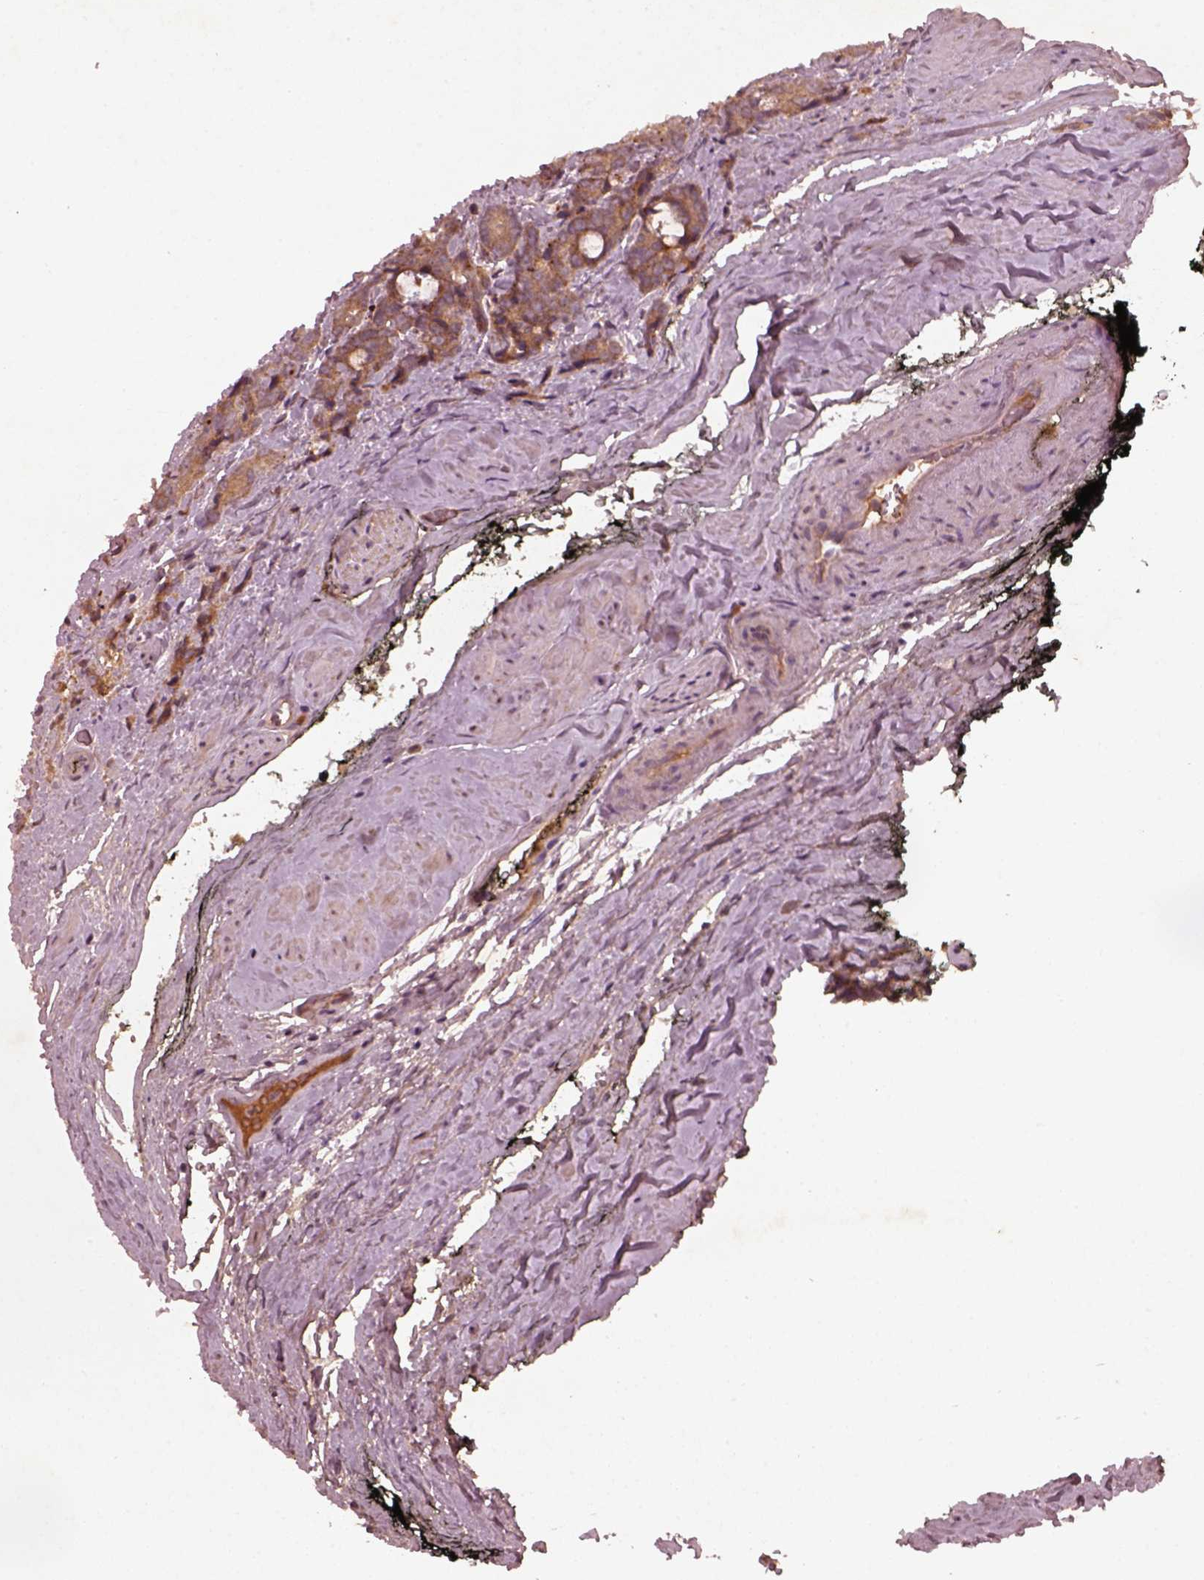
{"staining": {"intensity": "moderate", "quantity": ">75%", "location": "cytoplasmic/membranous"}, "tissue": "prostate cancer", "cell_type": "Tumor cells", "image_type": "cancer", "snomed": [{"axis": "morphology", "description": "Adenocarcinoma, High grade"}, {"axis": "topography", "description": "Prostate"}], "caption": "DAB (3,3'-diaminobenzidine) immunohistochemical staining of prostate cancer displays moderate cytoplasmic/membranous protein positivity in approximately >75% of tumor cells. (DAB IHC with brightfield microscopy, high magnification).", "gene": "FAM234A", "patient": {"sex": "male", "age": 74}}